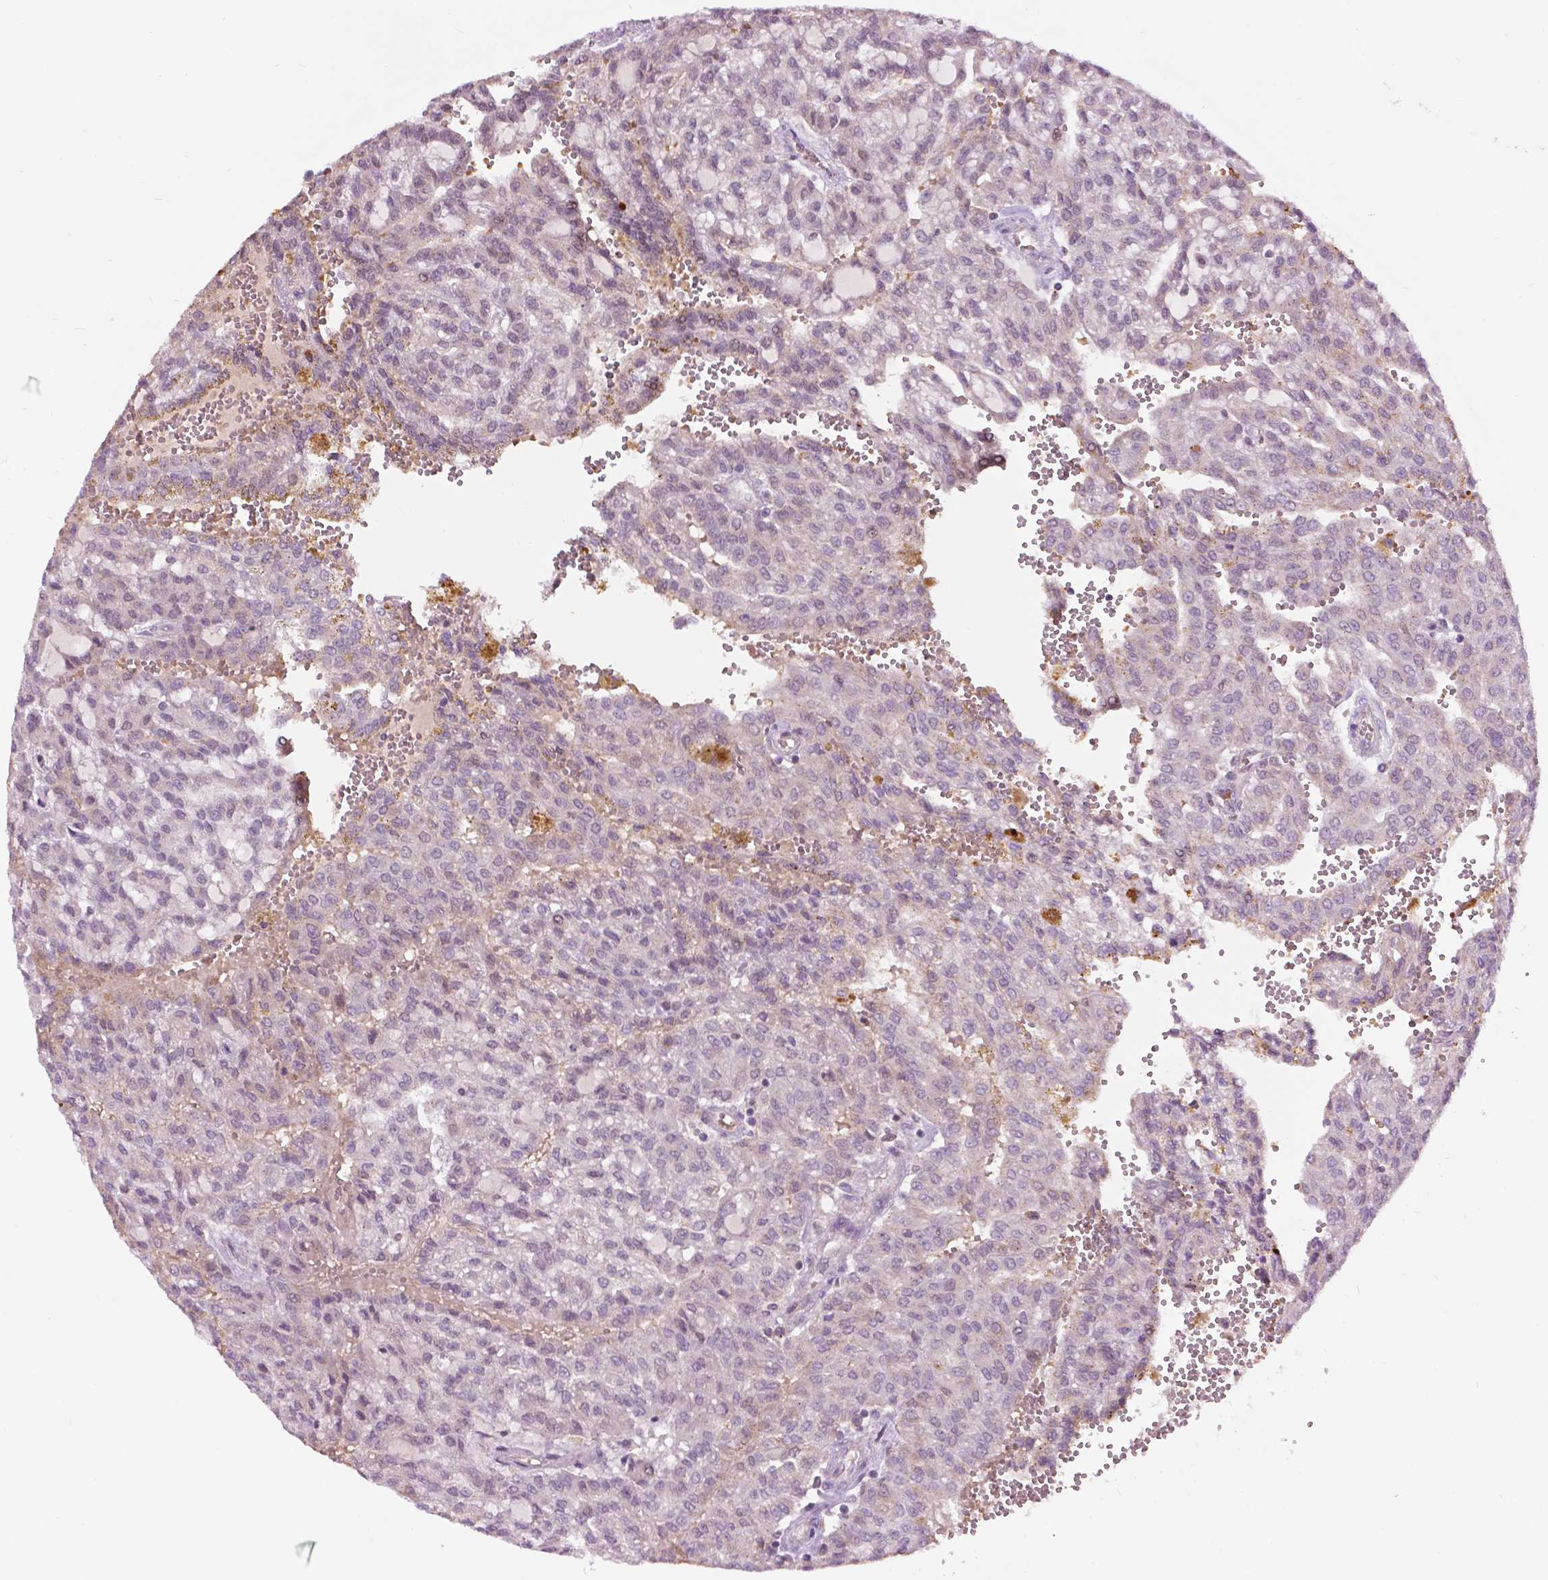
{"staining": {"intensity": "negative", "quantity": "none", "location": "none"}, "tissue": "renal cancer", "cell_type": "Tumor cells", "image_type": "cancer", "snomed": [{"axis": "morphology", "description": "Adenocarcinoma, NOS"}, {"axis": "topography", "description": "Kidney"}], "caption": "Immunohistochemistry histopathology image of neoplastic tissue: adenocarcinoma (renal) stained with DAB demonstrates no significant protein positivity in tumor cells.", "gene": "ZNF41", "patient": {"sex": "male", "age": 63}}